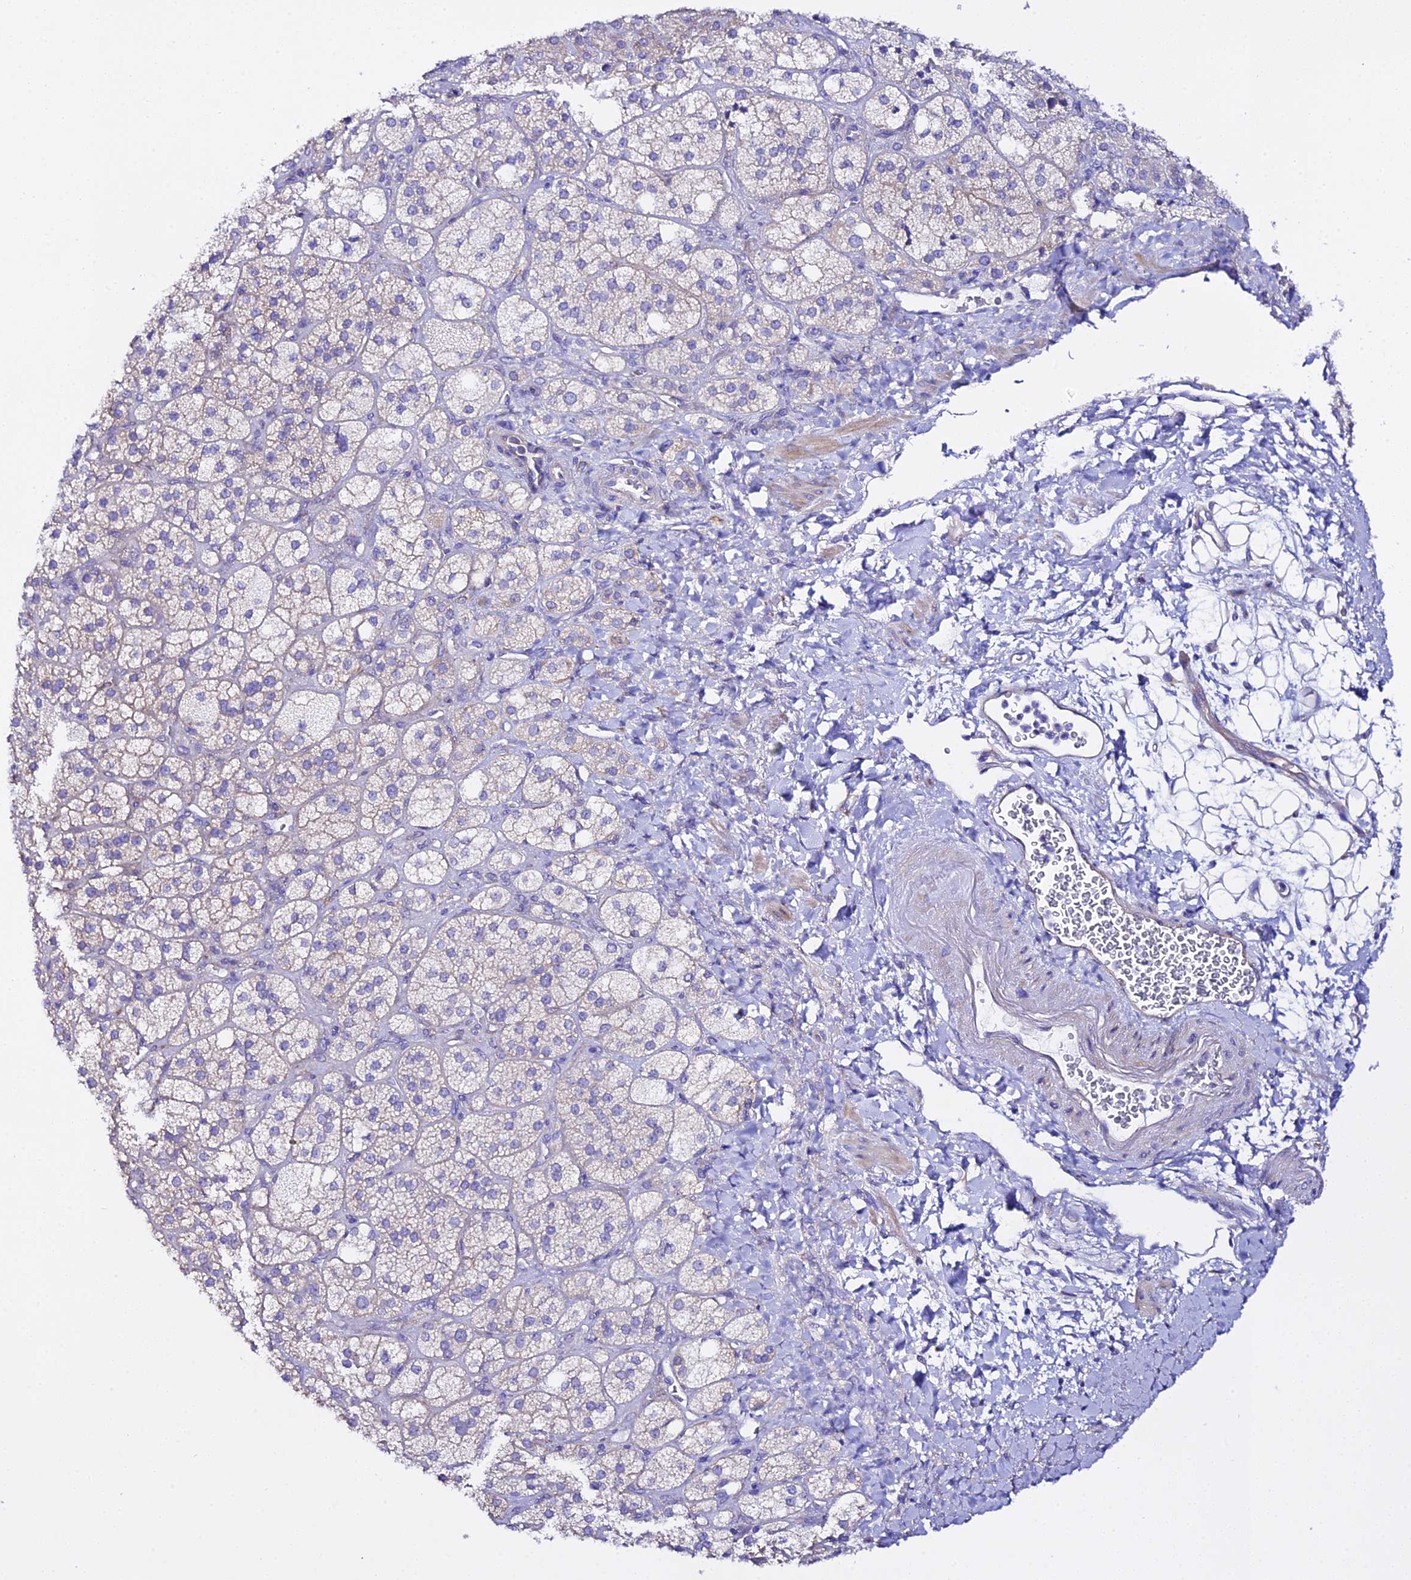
{"staining": {"intensity": "weak", "quantity": "25%-75%", "location": "cytoplasmic/membranous"}, "tissue": "adrenal gland", "cell_type": "Glandular cells", "image_type": "normal", "snomed": [{"axis": "morphology", "description": "Normal tissue, NOS"}, {"axis": "topography", "description": "Adrenal gland"}], "caption": "Brown immunohistochemical staining in normal human adrenal gland displays weak cytoplasmic/membranous positivity in about 25%-75% of glandular cells. The staining was performed using DAB to visualize the protein expression in brown, while the nuclei were stained in blue with hematoxylin (Magnification: 20x).", "gene": "CFAP45", "patient": {"sex": "male", "age": 61}}